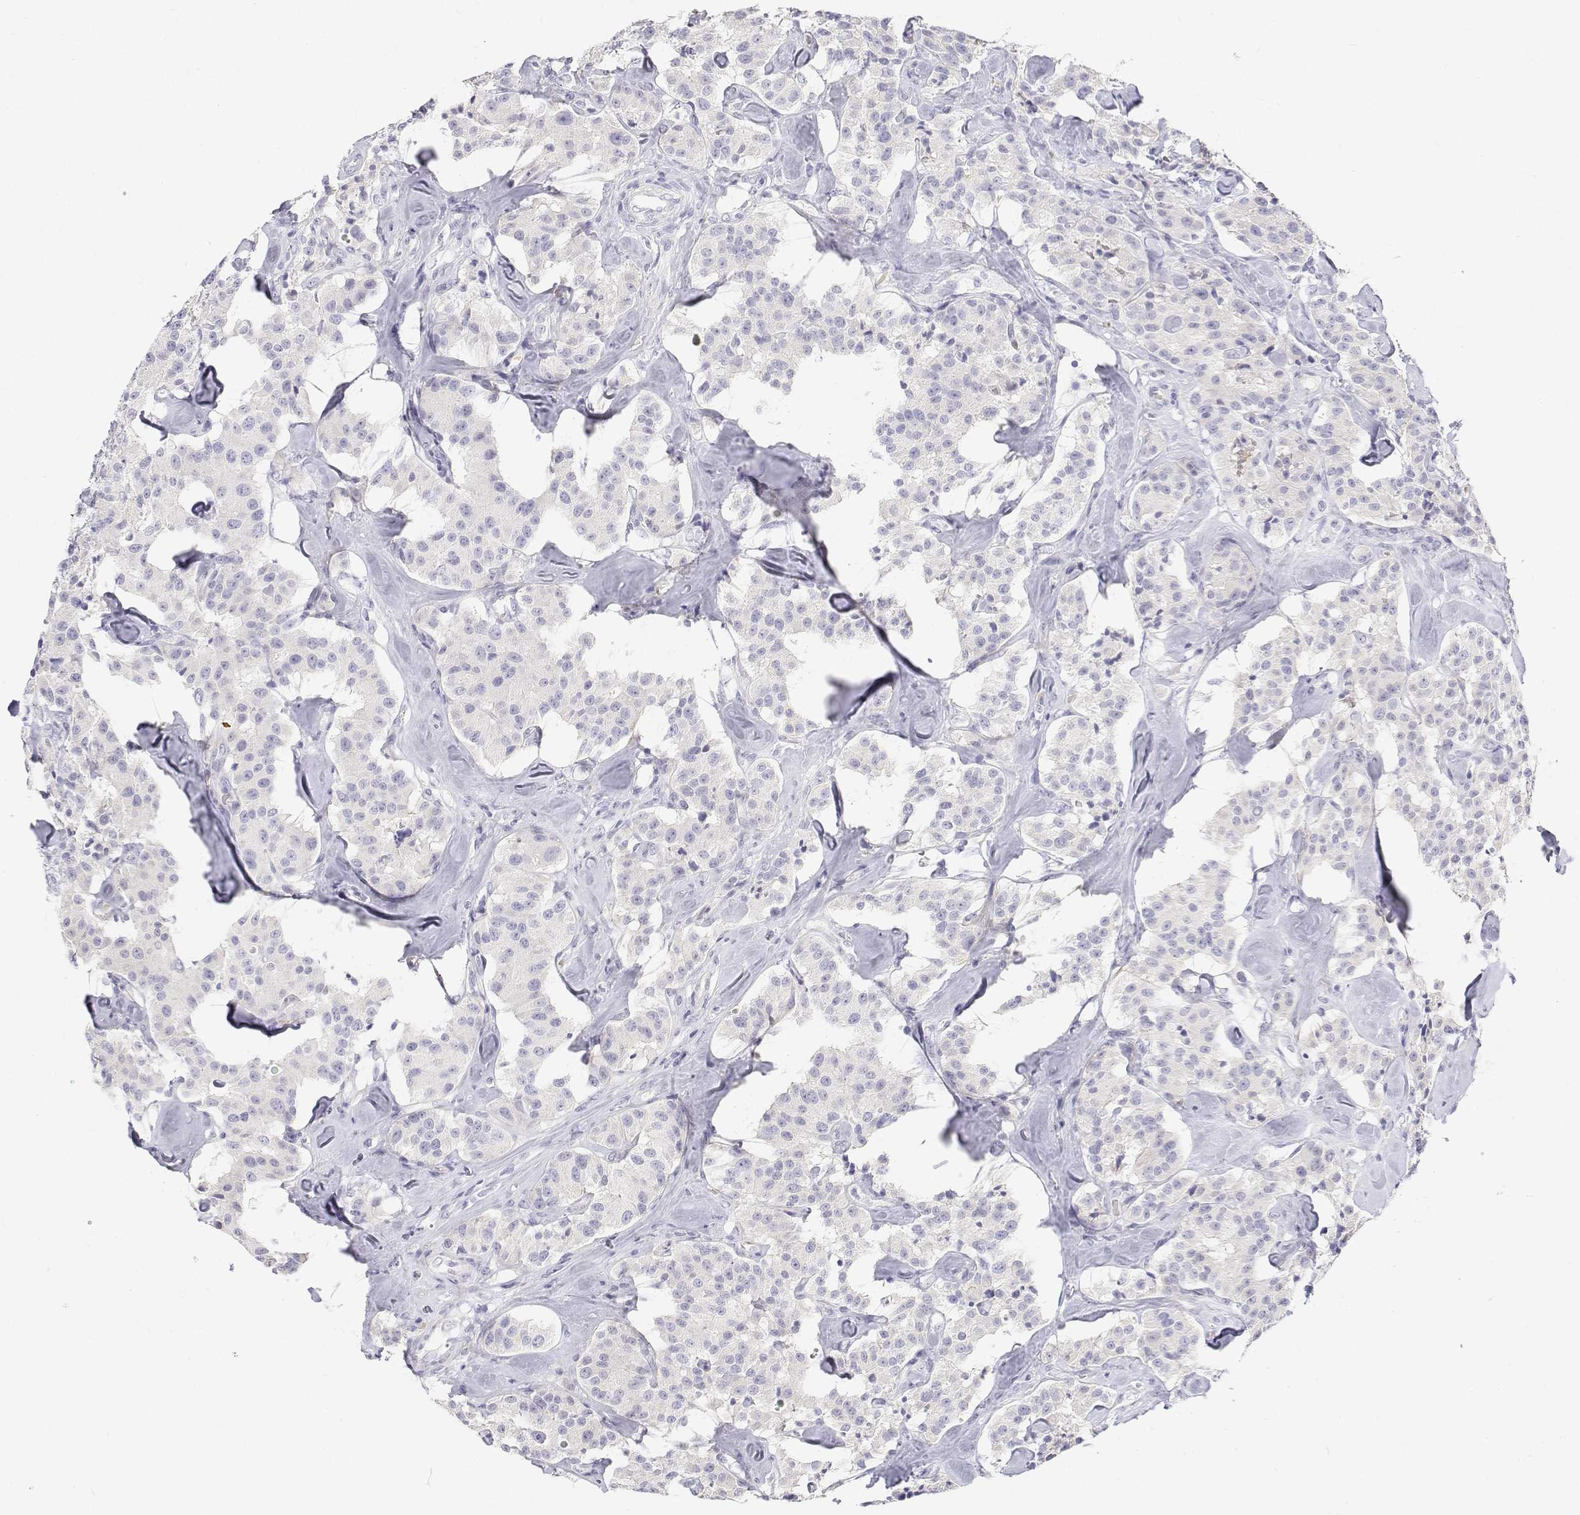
{"staining": {"intensity": "negative", "quantity": "none", "location": "none"}, "tissue": "carcinoid", "cell_type": "Tumor cells", "image_type": "cancer", "snomed": [{"axis": "morphology", "description": "Carcinoid, malignant, NOS"}, {"axis": "topography", "description": "Pancreas"}], "caption": "An image of human malignant carcinoid is negative for staining in tumor cells.", "gene": "MISP", "patient": {"sex": "male", "age": 41}}